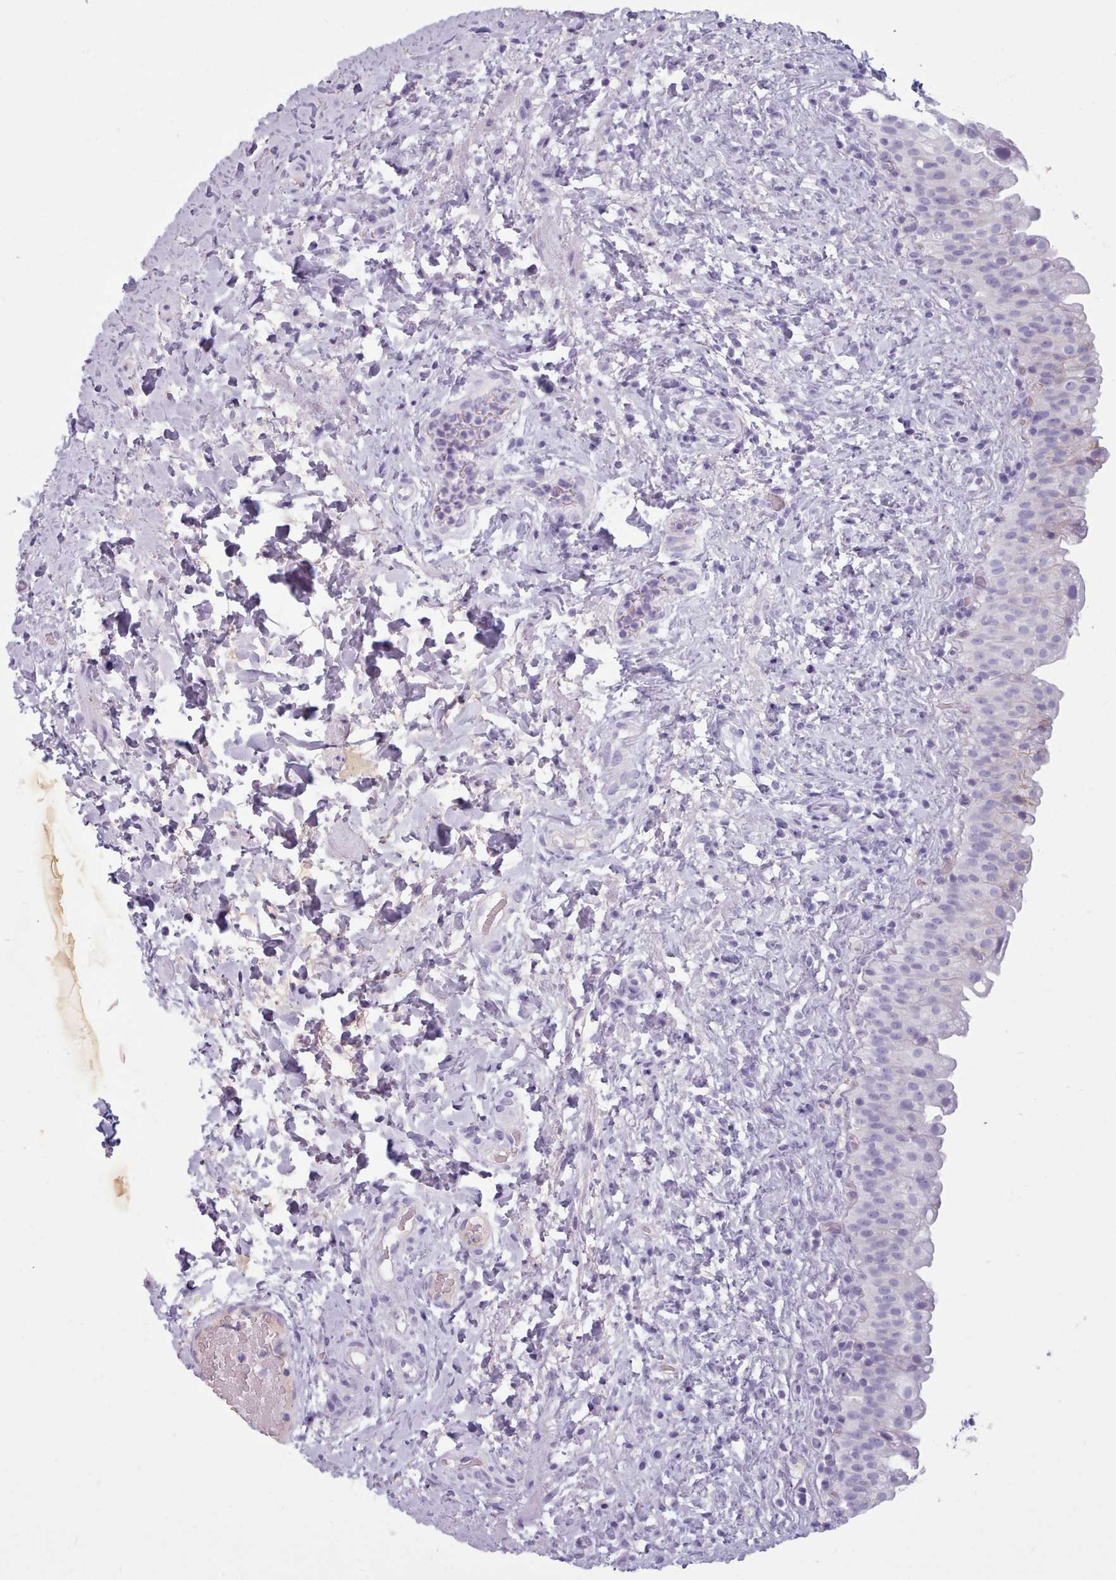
{"staining": {"intensity": "weak", "quantity": "<25%", "location": "cytoplasmic/membranous"}, "tissue": "urinary bladder", "cell_type": "Urothelial cells", "image_type": "normal", "snomed": [{"axis": "morphology", "description": "Normal tissue, NOS"}, {"axis": "topography", "description": "Urinary bladder"}], "caption": "The photomicrograph reveals no staining of urothelial cells in benign urinary bladder.", "gene": "ZNF43", "patient": {"sex": "female", "age": 27}}